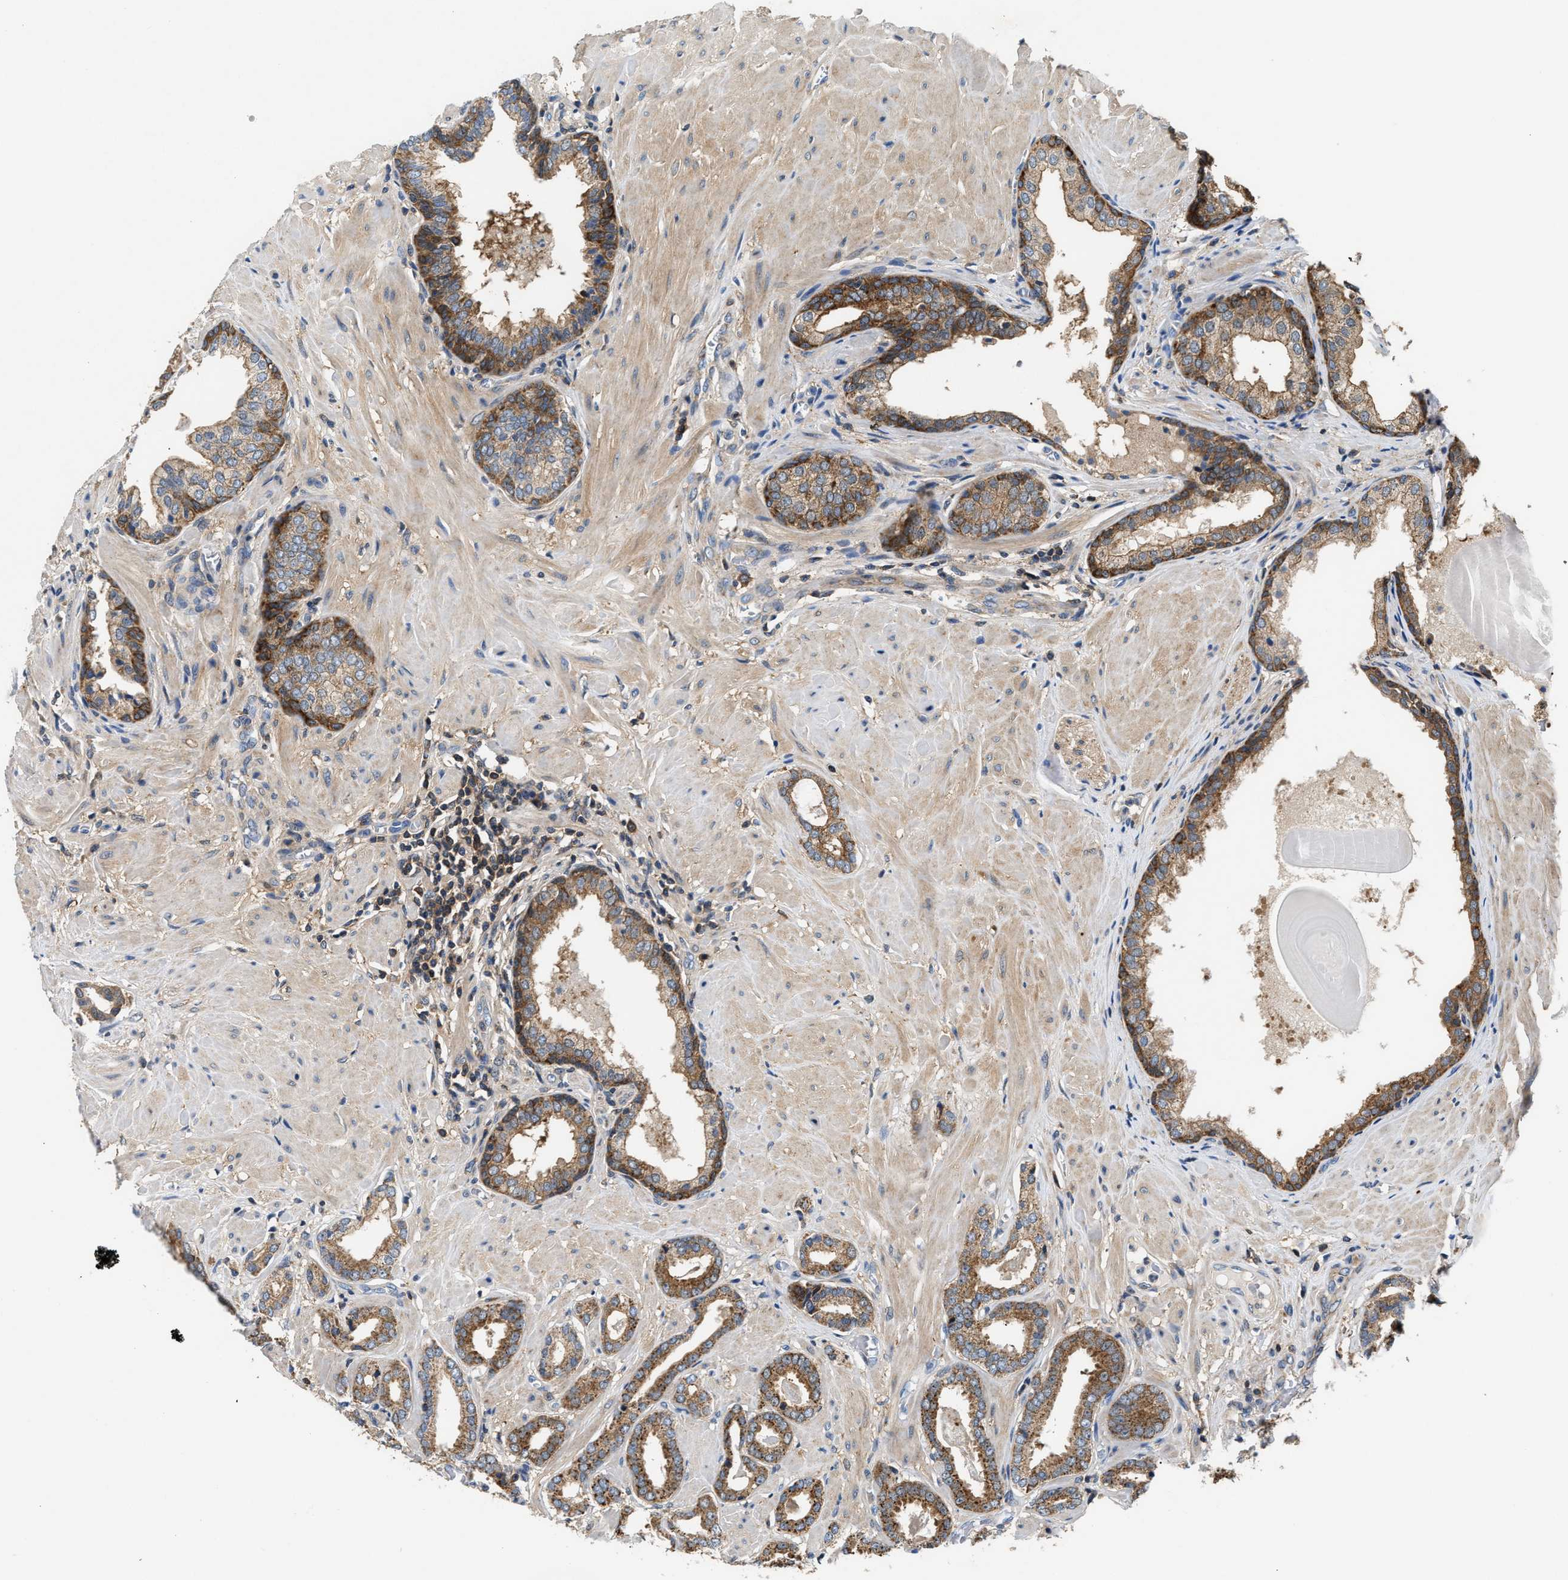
{"staining": {"intensity": "moderate", "quantity": ">75%", "location": "cytoplasmic/membranous"}, "tissue": "prostate cancer", "cell_type": "Tumor cells", "image_type": "cancer", "snomed": [{"axis": "morphology", "description": "Adenocarcinoma, Low grade"}, {"axis": "topography", "description": "Prostate"}], "caption": "A histopathology image of human prostate adenocarcinoma (low-grade) stained for a protein demonstrates moderate cytoplasmic/membranous brown staining in tumor cells. The staining was performed using DAB (3,3'-diaminobenzidine) to visualize the protein expression in brown, while the nuclei were stained in blue with hematoxylin (Magnification: 20x).", "gene": "CCM2", "patient": {"sex": "male", "age": 53}}